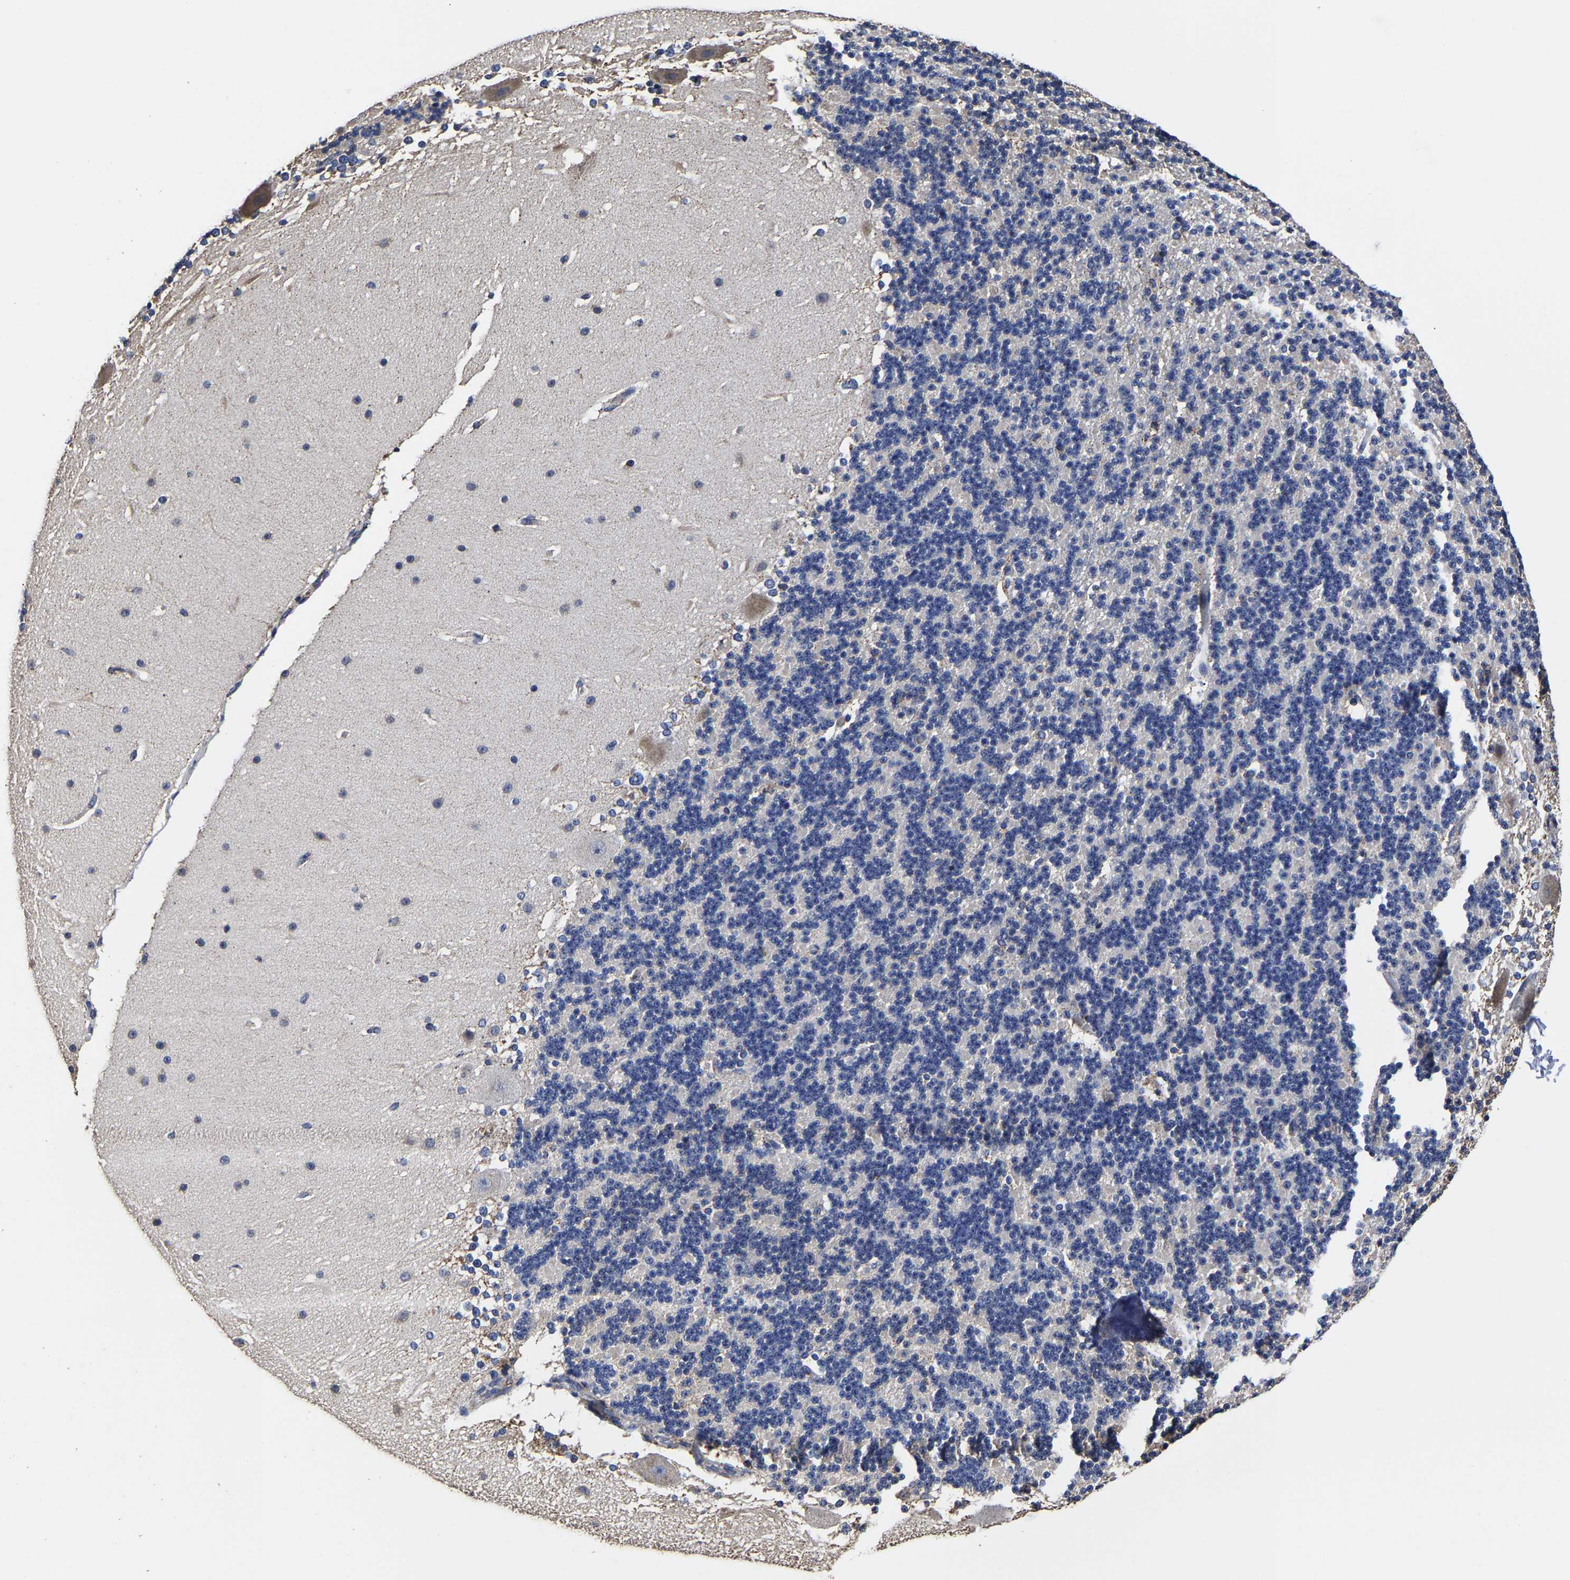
{"staining": {"intensity": "negative", "quantity": "none", "location": "none"}, "tissue": "cerebellum", "cell_type": "Cells in granular layer", "image_type": "normal", "snomed": [{"axis": "morphology", "description": "Normal tissue, NOS"}, {"axis": "topography", "description": "Cerebellum"}], "caption": "Cells in granular layer are negative for protein expression in normal human cerebellum. (DAB (3,3'-diaminobenzidine) IHC with hematoxylin counter stain).", "gene": "AASS", "patient": {"sex": "female", "age": 19}}